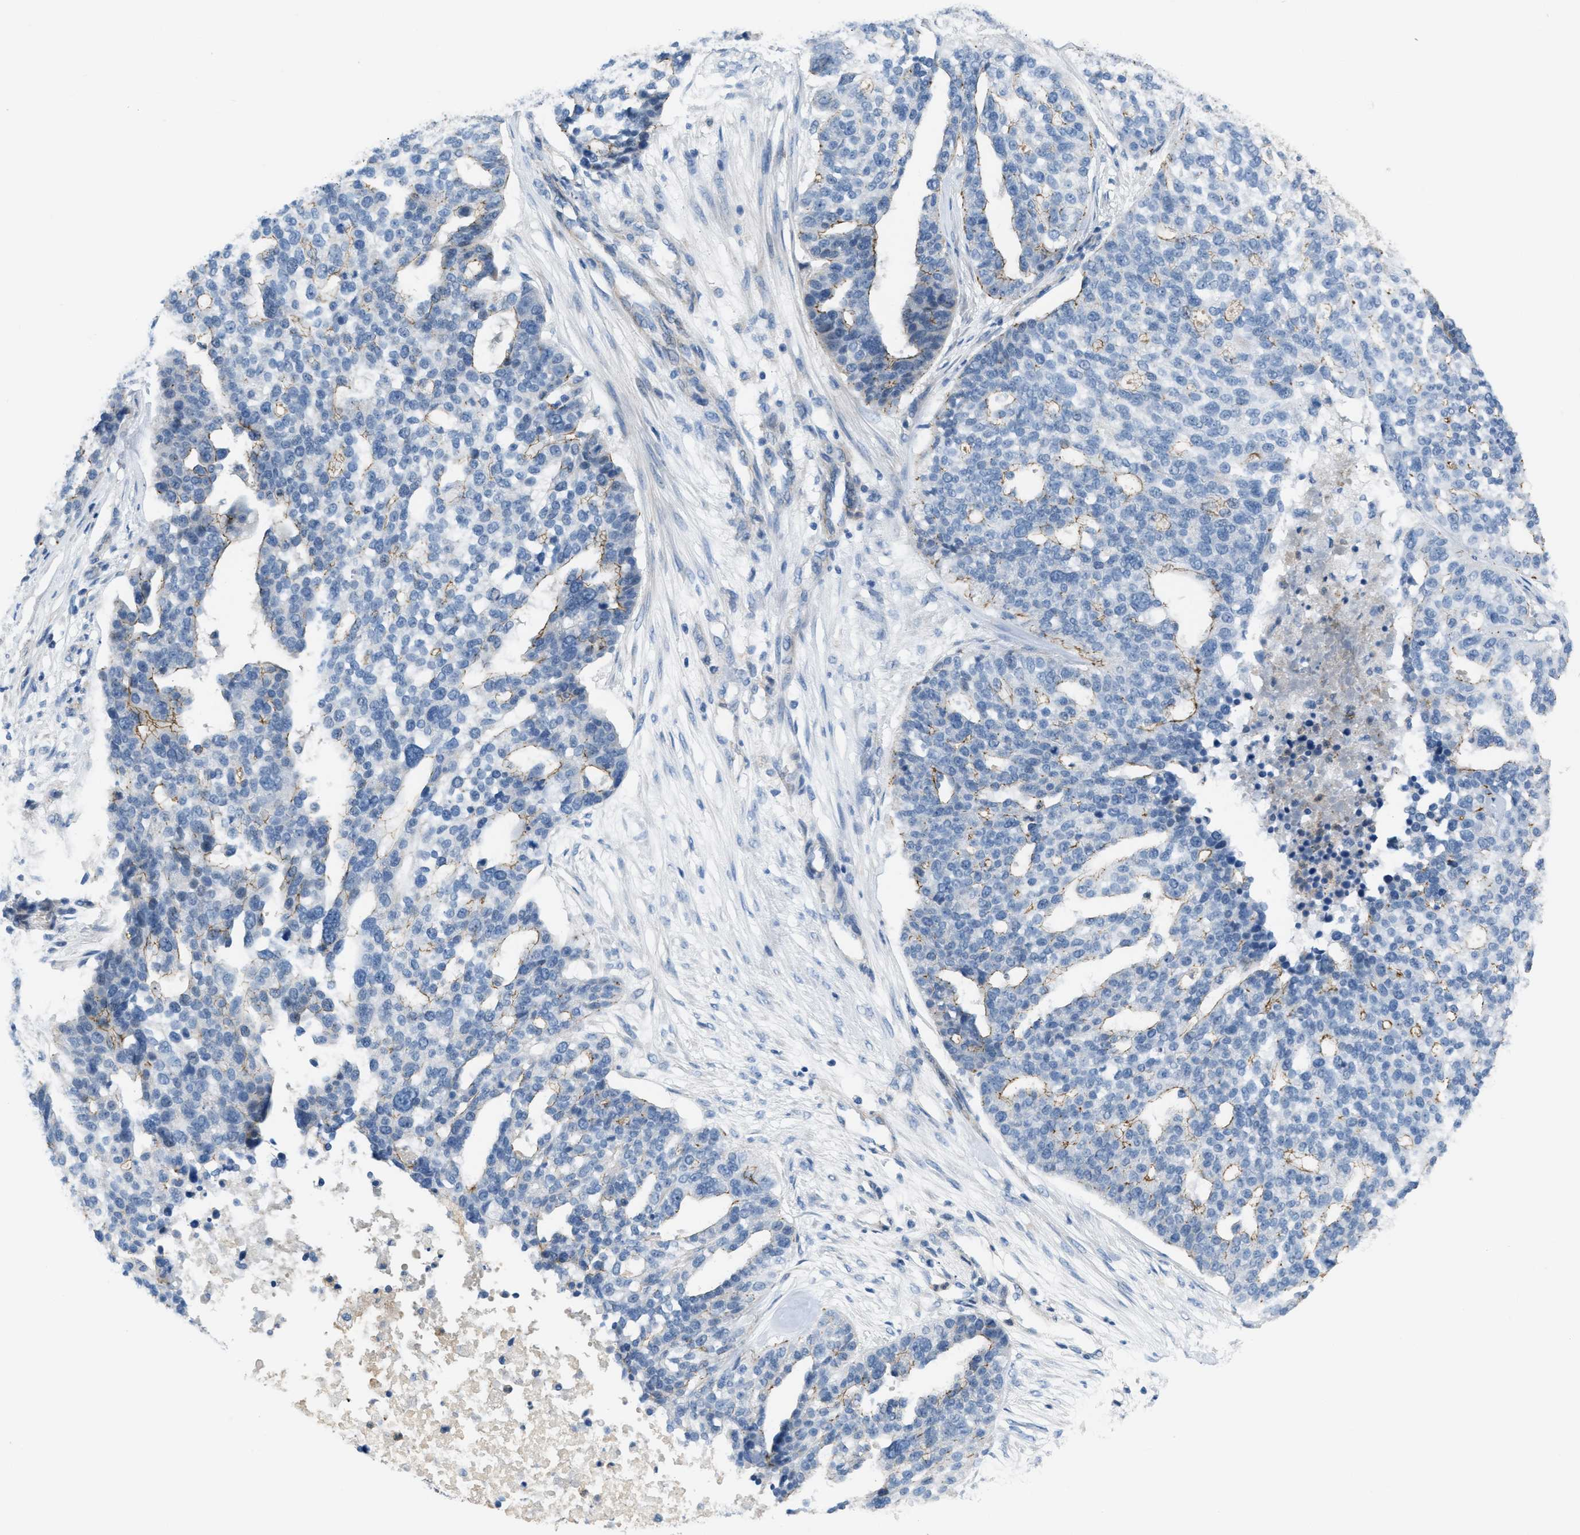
{"staining": {"intensity": "weak", "quantity": "25%-75%", "location": "cytoplasmic/membranous"}, "tissue": "ovarian cancer", "cell_type": "Tumor cells", "image_type": "cancer", "snomed": [{"axis": "morphology", "description": "Cystadenocarcinoma, serous, NOS"}, {"axis": "topography", "description": "Ovary"}], "caption": "Ovarian cancer (serous cystadenocarcinoma) tissue reveals weak cytoplasmic/membranous positivity in about 25%-75% of tumor cells", "gene": "CRB3", "patient": {"sex": "female", "age": 59}}